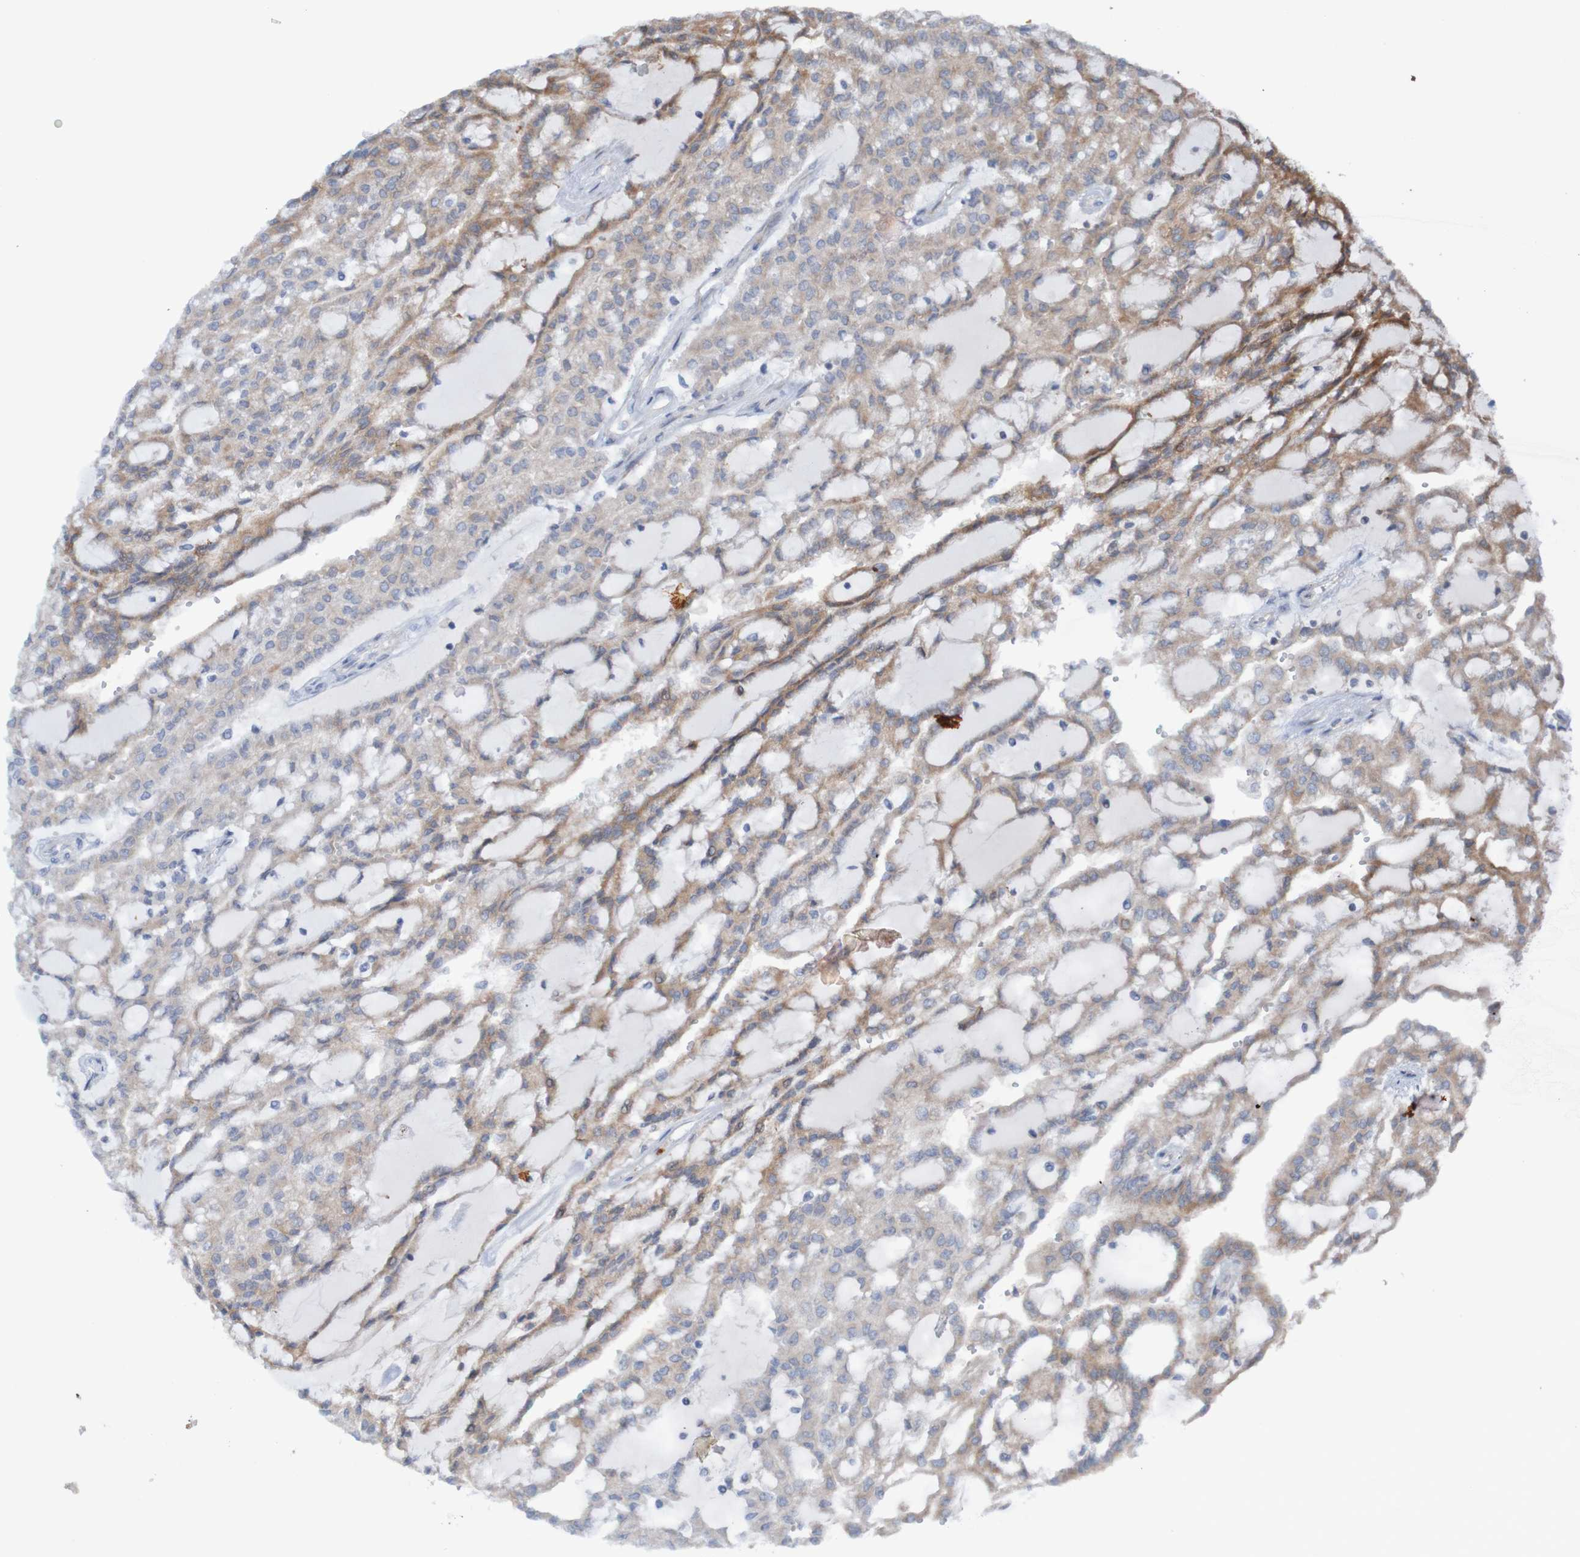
{"staining": {"intensity": "moderate", "quantity": ">75%", "location": "cytoplasmic/membranous"}, "tissue": "renal cancer", "cell_type": "Tumor cells", "image_type": "cancer", "snomed": [{"axis": "morphology", "description": "Adenocarcinoma, NOS"}, {"axis": "topography", "description": "Kidney"}], "caption": "Human renal adenocarcinoma stained with a brown dye displays moderate cytoplasmic/membranous positive positivity in approximately >75% of tumor cells.", "gene": "ANGPT4", "patient": {"sex": "male", "age": 63}}